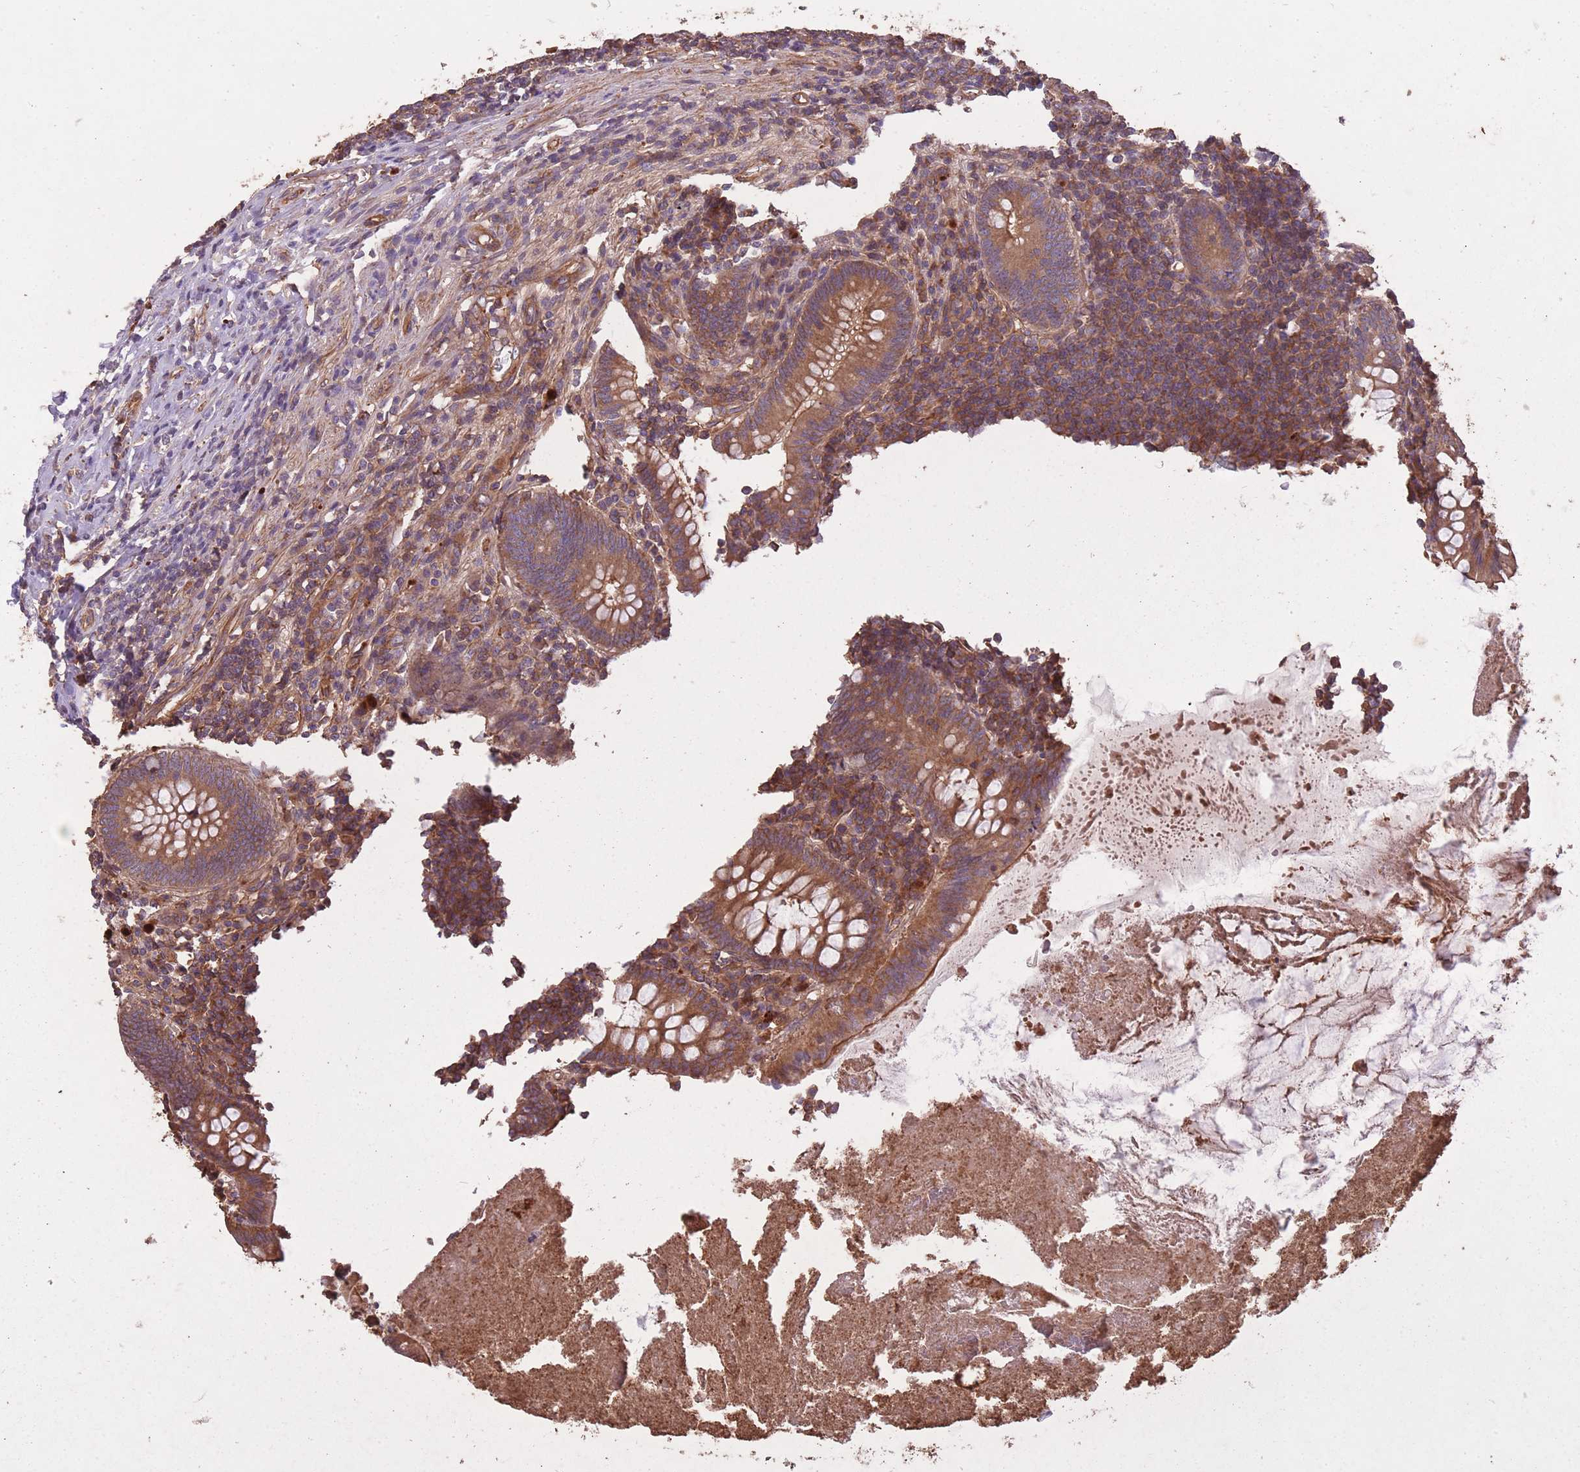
{"staining": {"intensity": "moderate", "quantity": ">75%", "location": "cytoplasmic/membranous"}, "tissue": "appendix", "cell_type": "Glandular cells", "image_type": "normal", "snomed": [{"axis": "morphology", "description": "Normal tissue, NOS"}, {"axis": "topography", "description": "Appendix"}], "caption": "Appendix stained with DAB (3,3'-diaminobenzidine) immunohistochemistry demonstrates medium levels of moderate cytoplasmic/membranous staining in approximately >75% of glandular cells. (DAB IHC with brightfield microscopy, high magnification).", "gene": "ARMH3", "patient": {"sex": "male", "age": 83}}